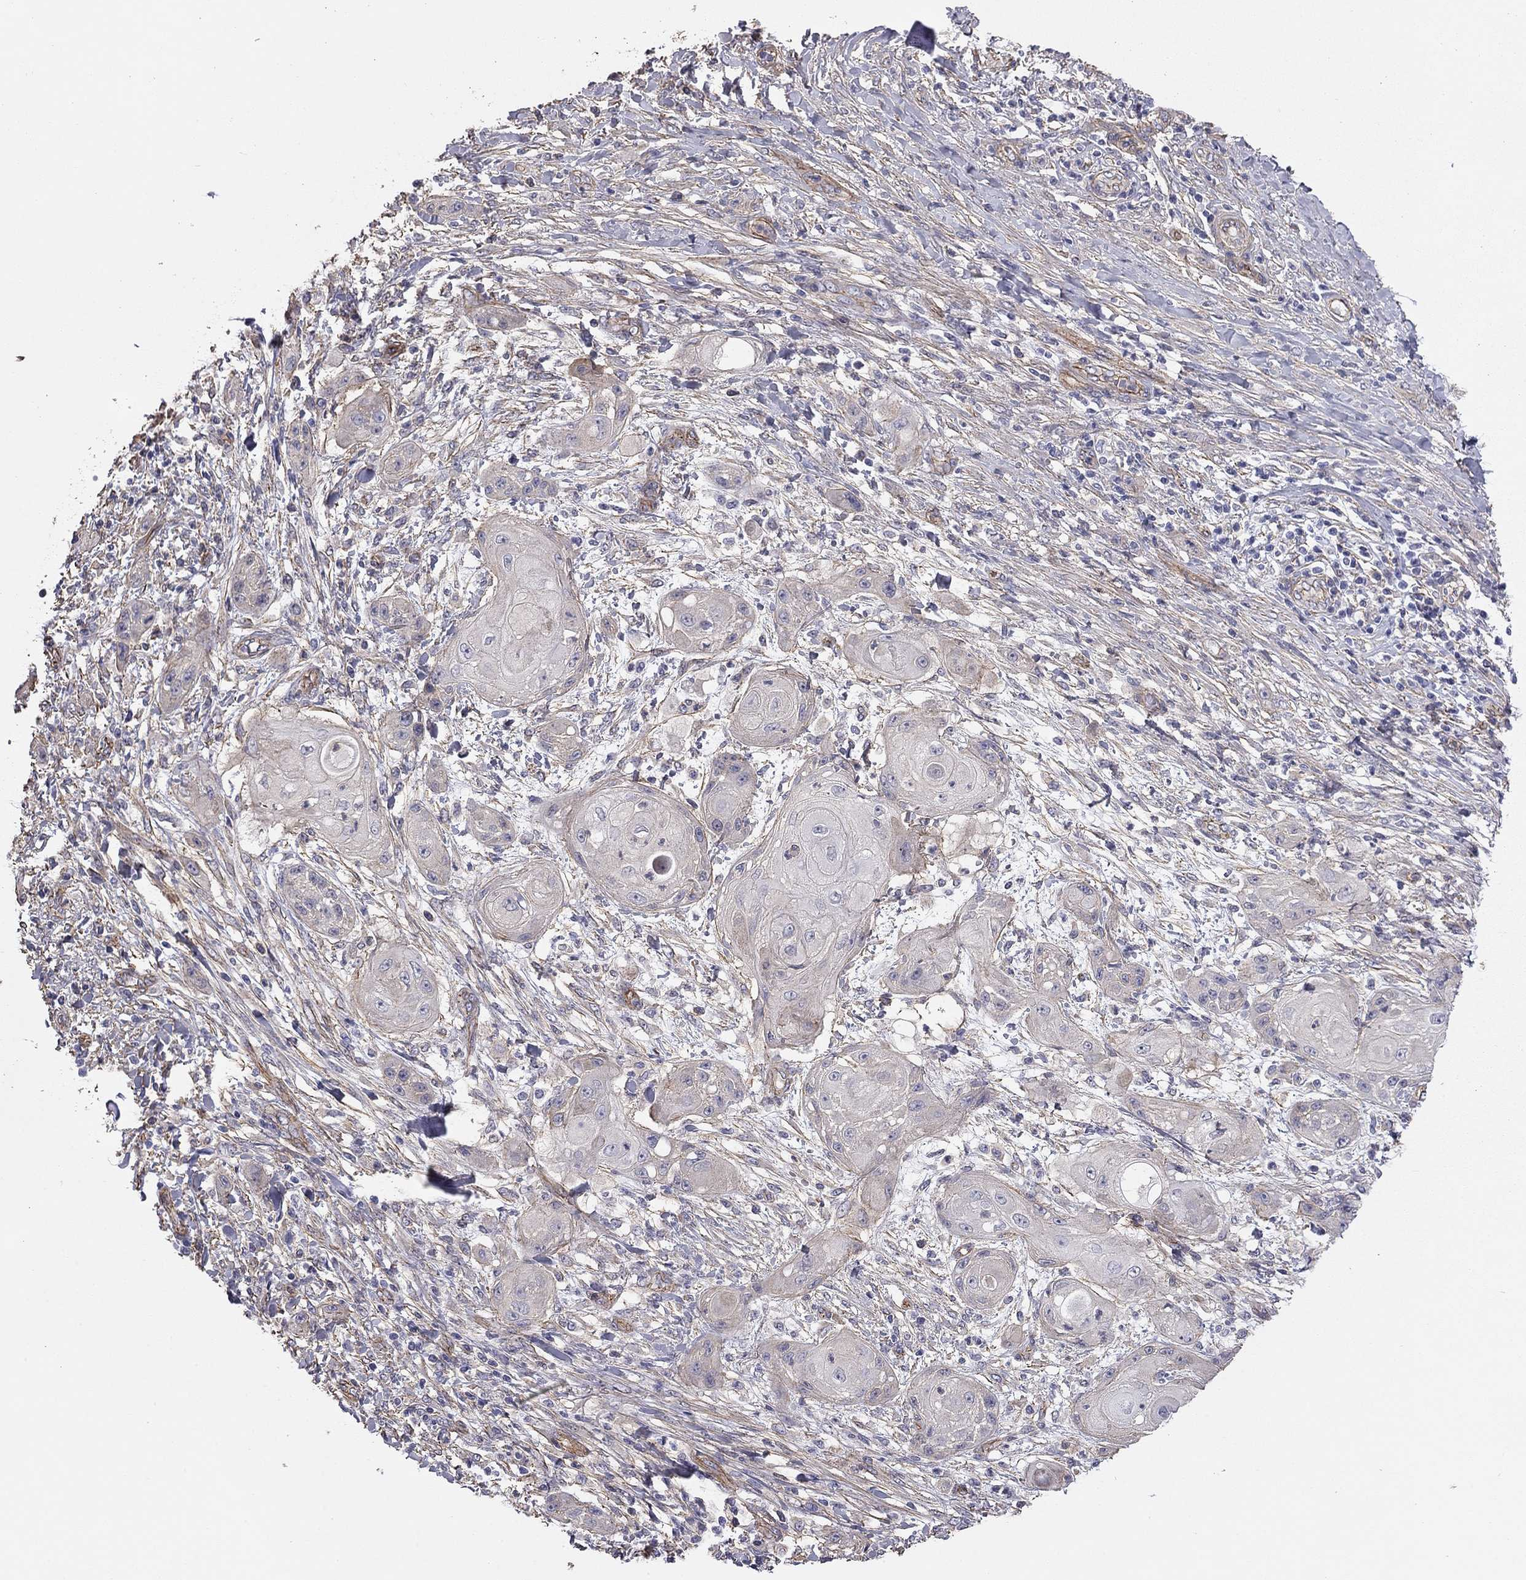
{"staining": {"intensity": "weak", "quantity": "<25%", "location": "cytoplasmic/membranous"}, "tissue": "skin cancer", "cell_type": "Tumor cells", "image_type": "cancer", "snomed": [{"axis": "morphology", "description": "Squamous cell carcinoma, NOS"}, {"axis": "topography", "description": "Skin"}], "caption": "DAB (3,3'-diaminobenzidine) immunohistochemical staining of human squamous cell carcinoma (skin) reveals no significant positivity in tumor cells.", "gene": "TCHH", "patient": {"sex": "male", "age": 62}}